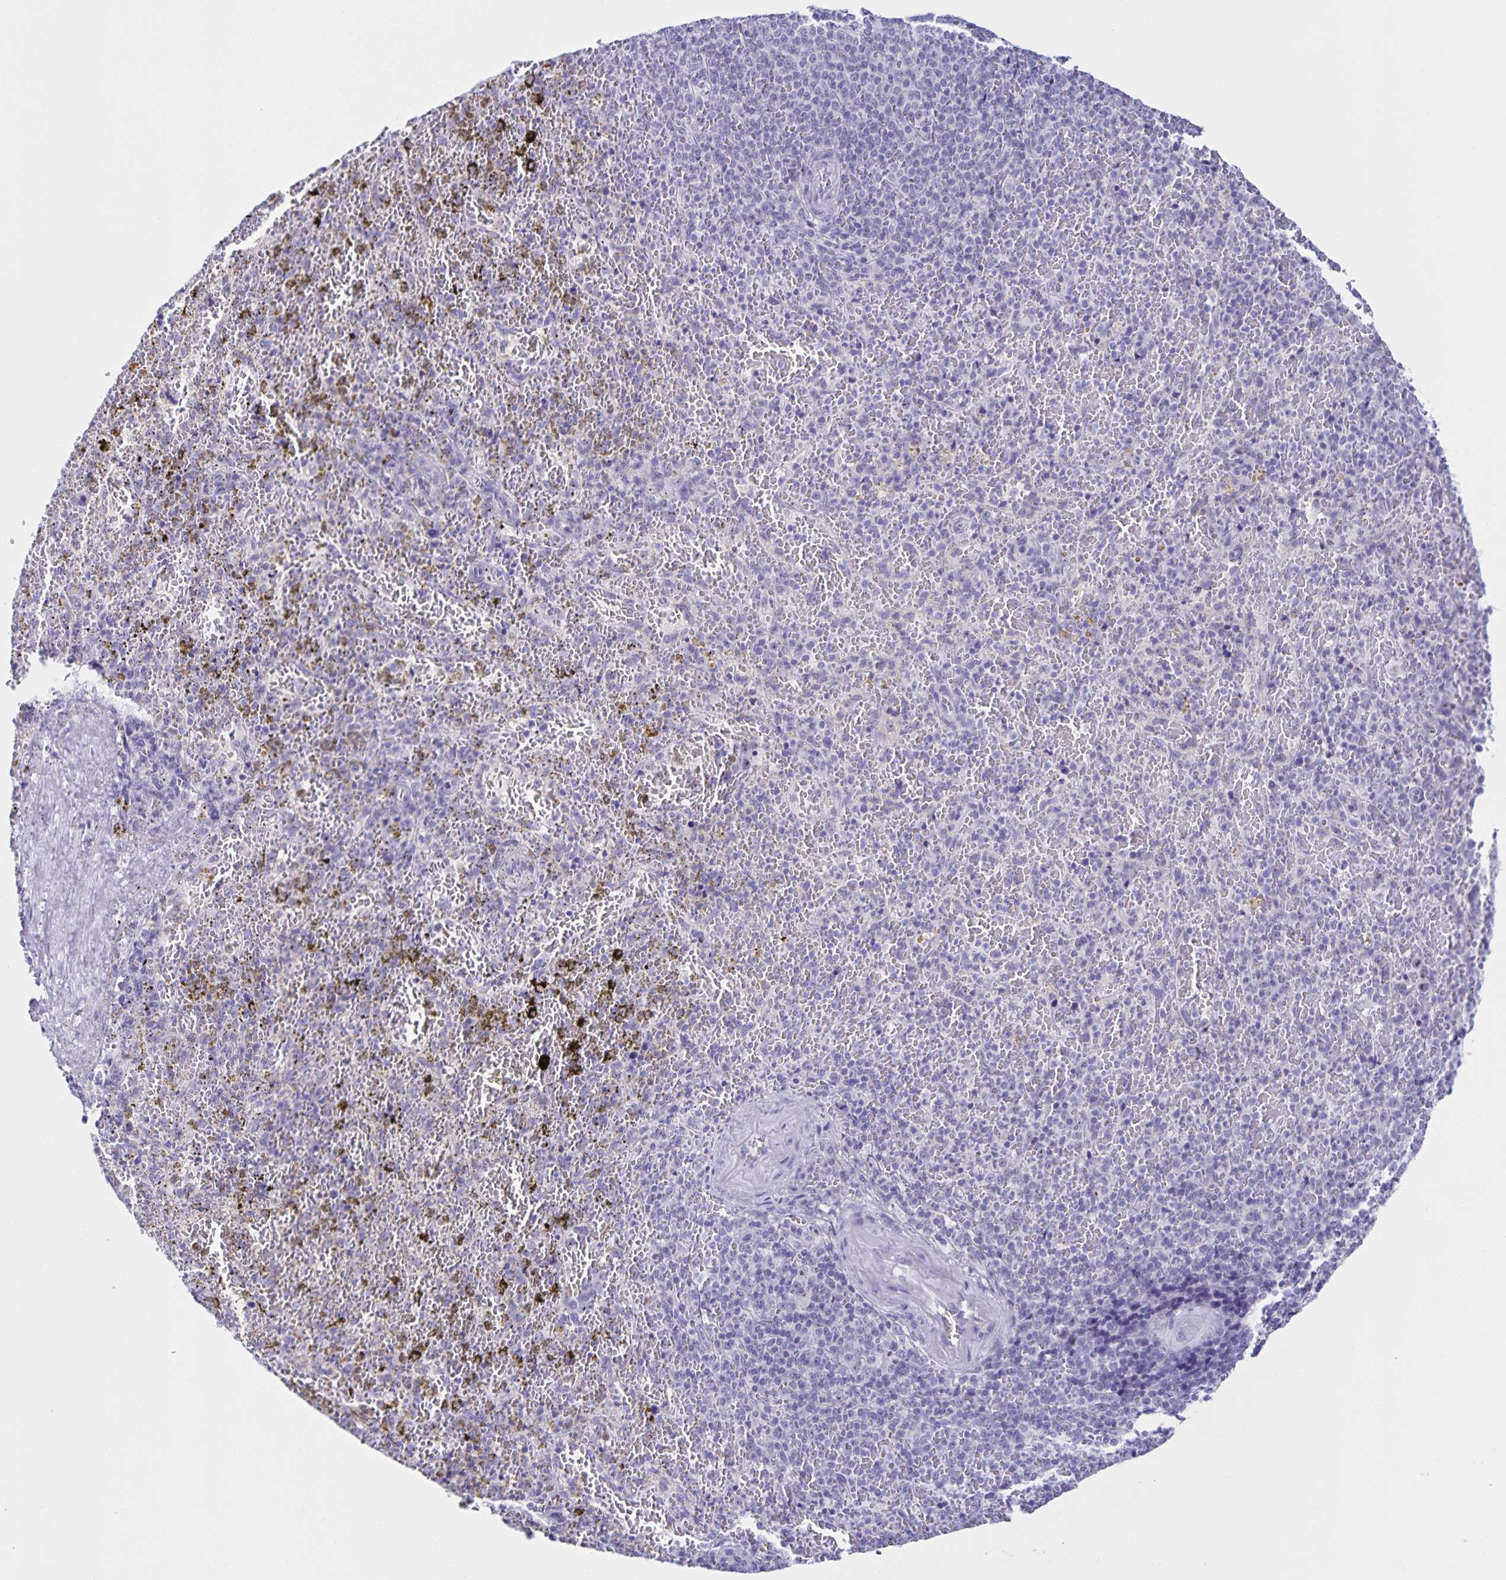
{"staining": {"intensity": "negative", "quantity": "none", "location": "none"}, "tissue": "spleen", "cell_type": "Cells in red pulp", "image_type": "normal", "snomed": [{"axis": "morphology", "description": "Normal tissue, NOS"}, {"axis": "topography", "description": "Spleen"}], "caption": "DAB (3,3'-diaminobenzidine) immunohistochemical staining of normal spleen reveals no significant positivity in cells in red pulp.", "gene": "FAM170A", "patient": {"sex": "female", "age": 50}}